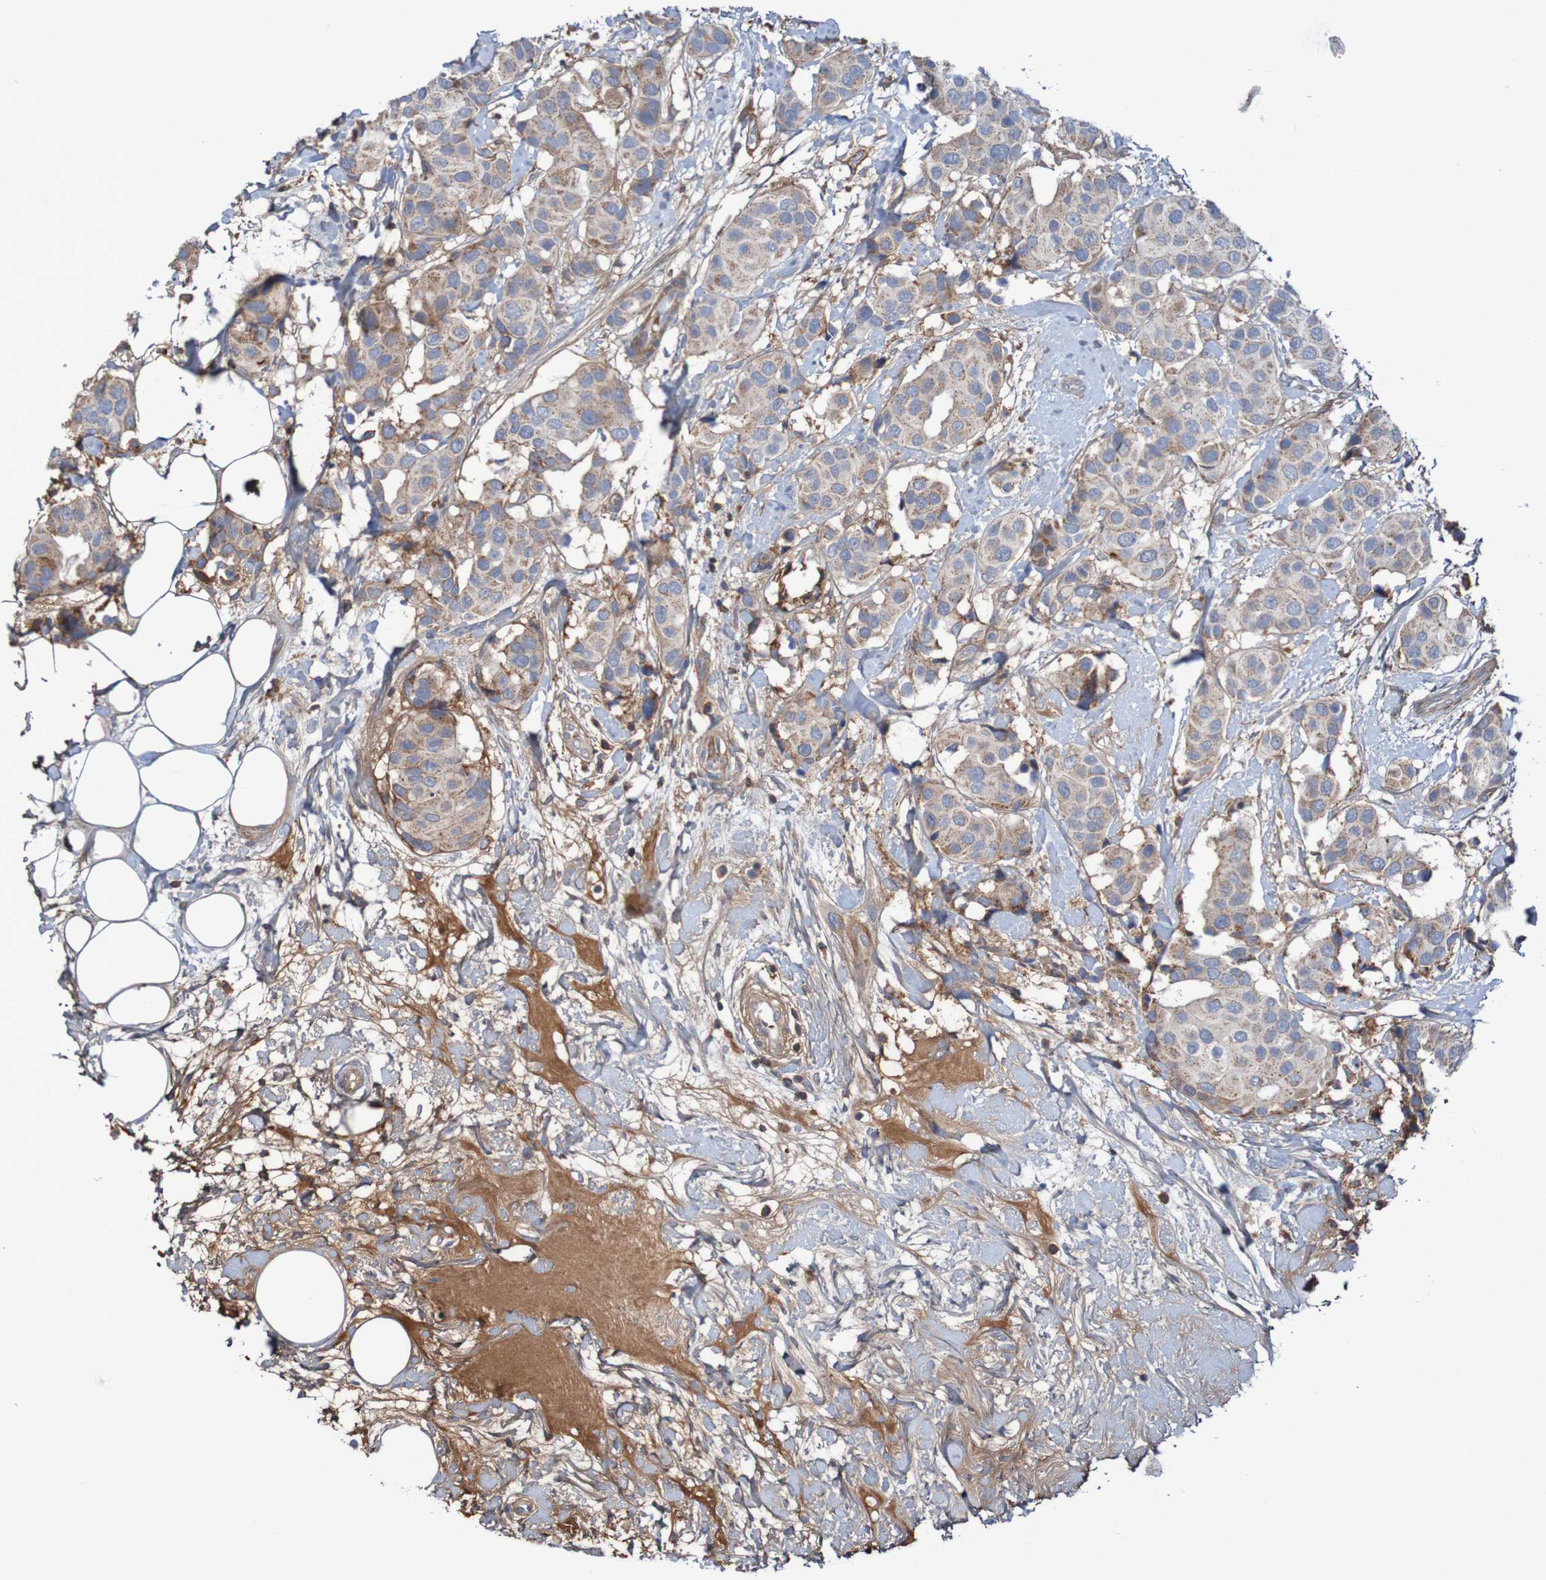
{"staining": {"intensity": "weak", "quantity": ">75%", "location": "cytoplasmic/membranous"}, "tissue": "breast cancer", "cell_type": "Tumor cells", "image_type": "cancer", "snomed": [{"axis": "morphology", "description": "Normal tissue, NOS"}, {"axis": "morphology", "description": "Duct carcinoma"}, {"axis": "topography", "description": "Breast"}], "caption": "Immunohistochemical staining of human breast cancer (infiltrating ductal carcinoma) exhibits low levels of weak cytoplasmic/membranous protein positivity in approximately >75% of tumor cells.", "gene": "PDGFB", "patient": {"sex": "female", "age": 39}}